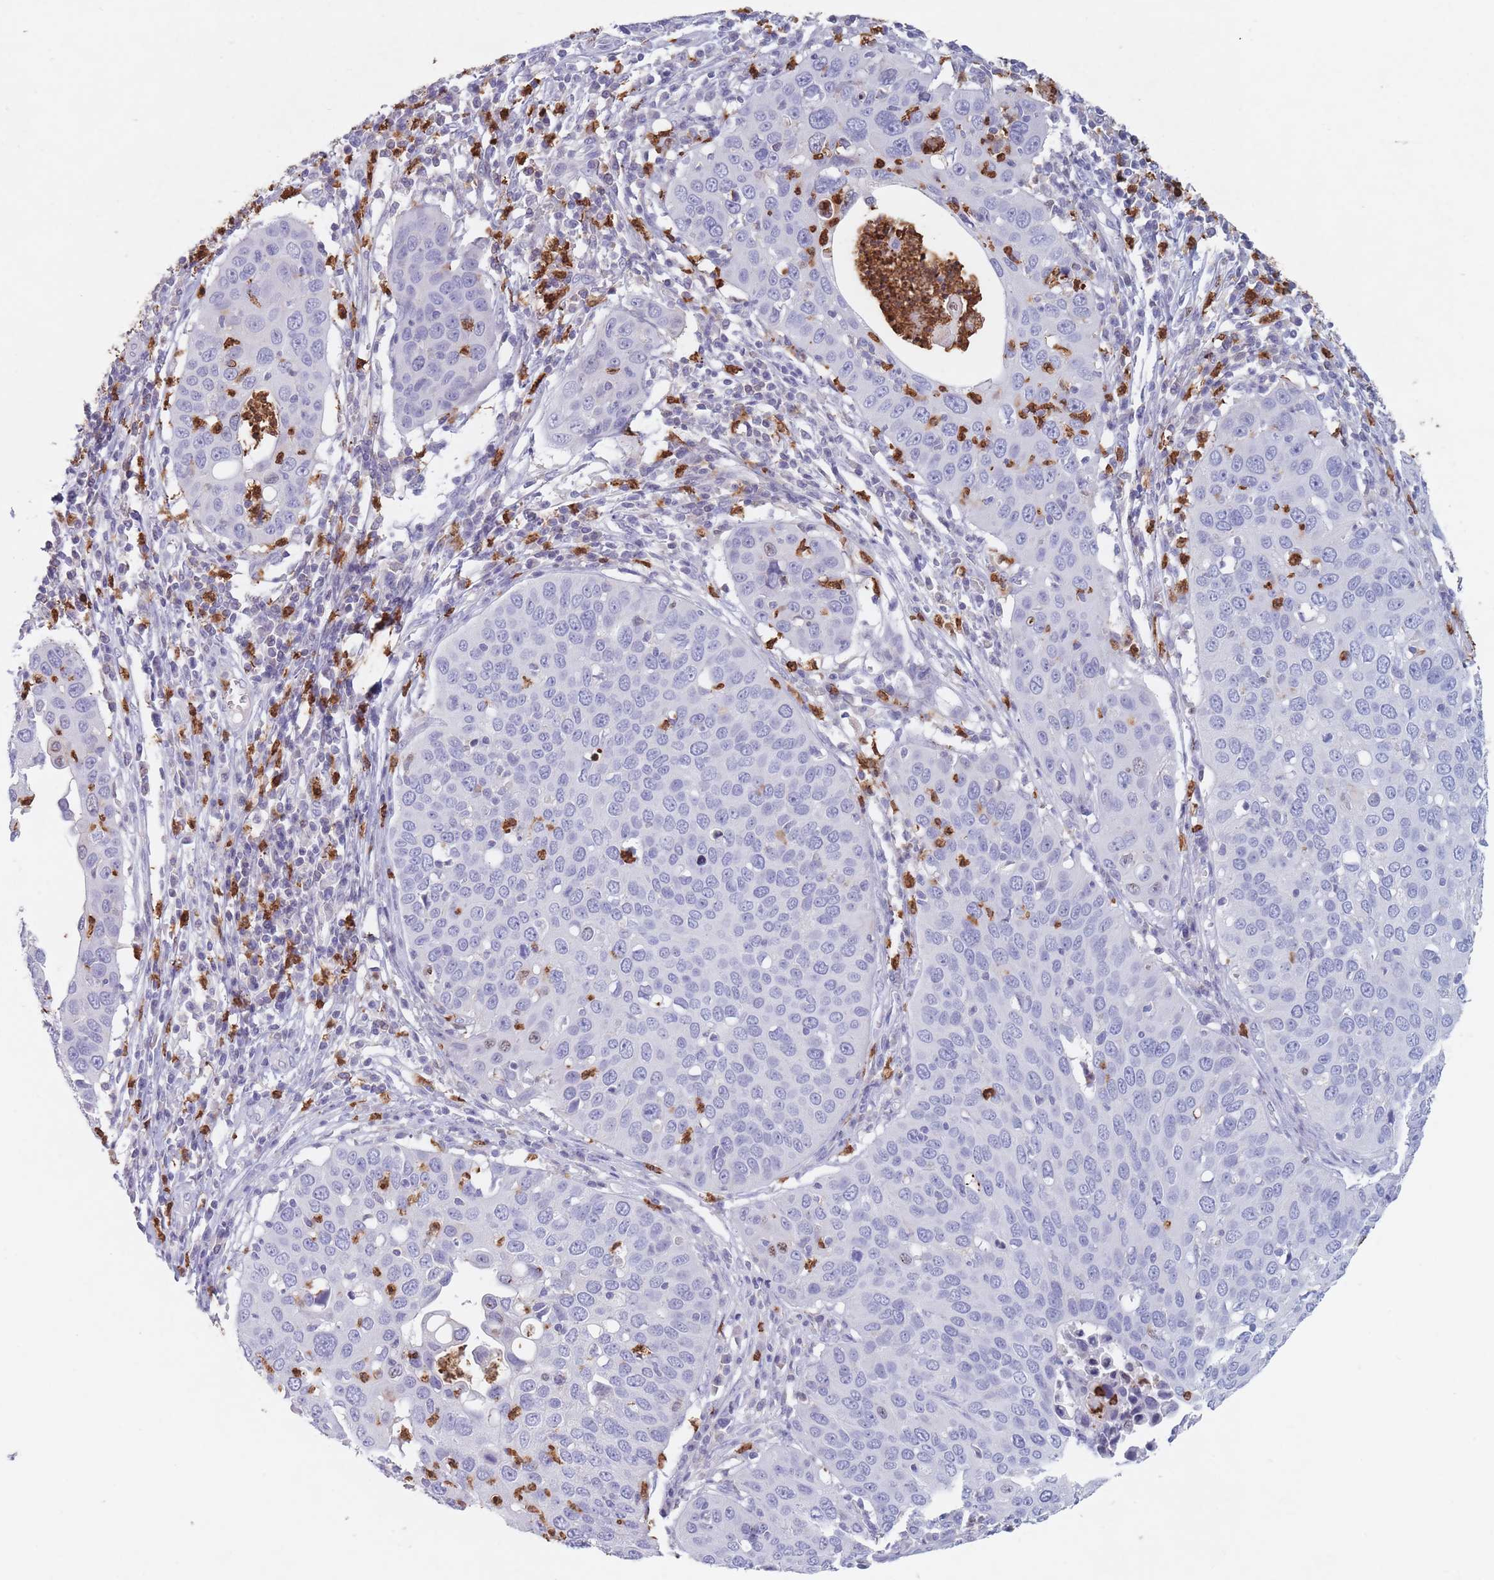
{"staining": {"intensity": "negative", "quantity": "none", "location": "none"}, "tissue": "cervical cancer", "cell_type": "Tumor cells", "image_type": "cancer", "snomed": [{"axis": "morphology", "description": "Squamous cell carcinoma, NOS"}, {"axis": "topography", "description": "Cervix"}], "caption": "Squamous cell carcinoma (cervical) was stained to show a protein in brown. There is no significant positivity in tumor cells.", "gene": "ATP1A3", "patient": {"sex": "female", "age": 36}}